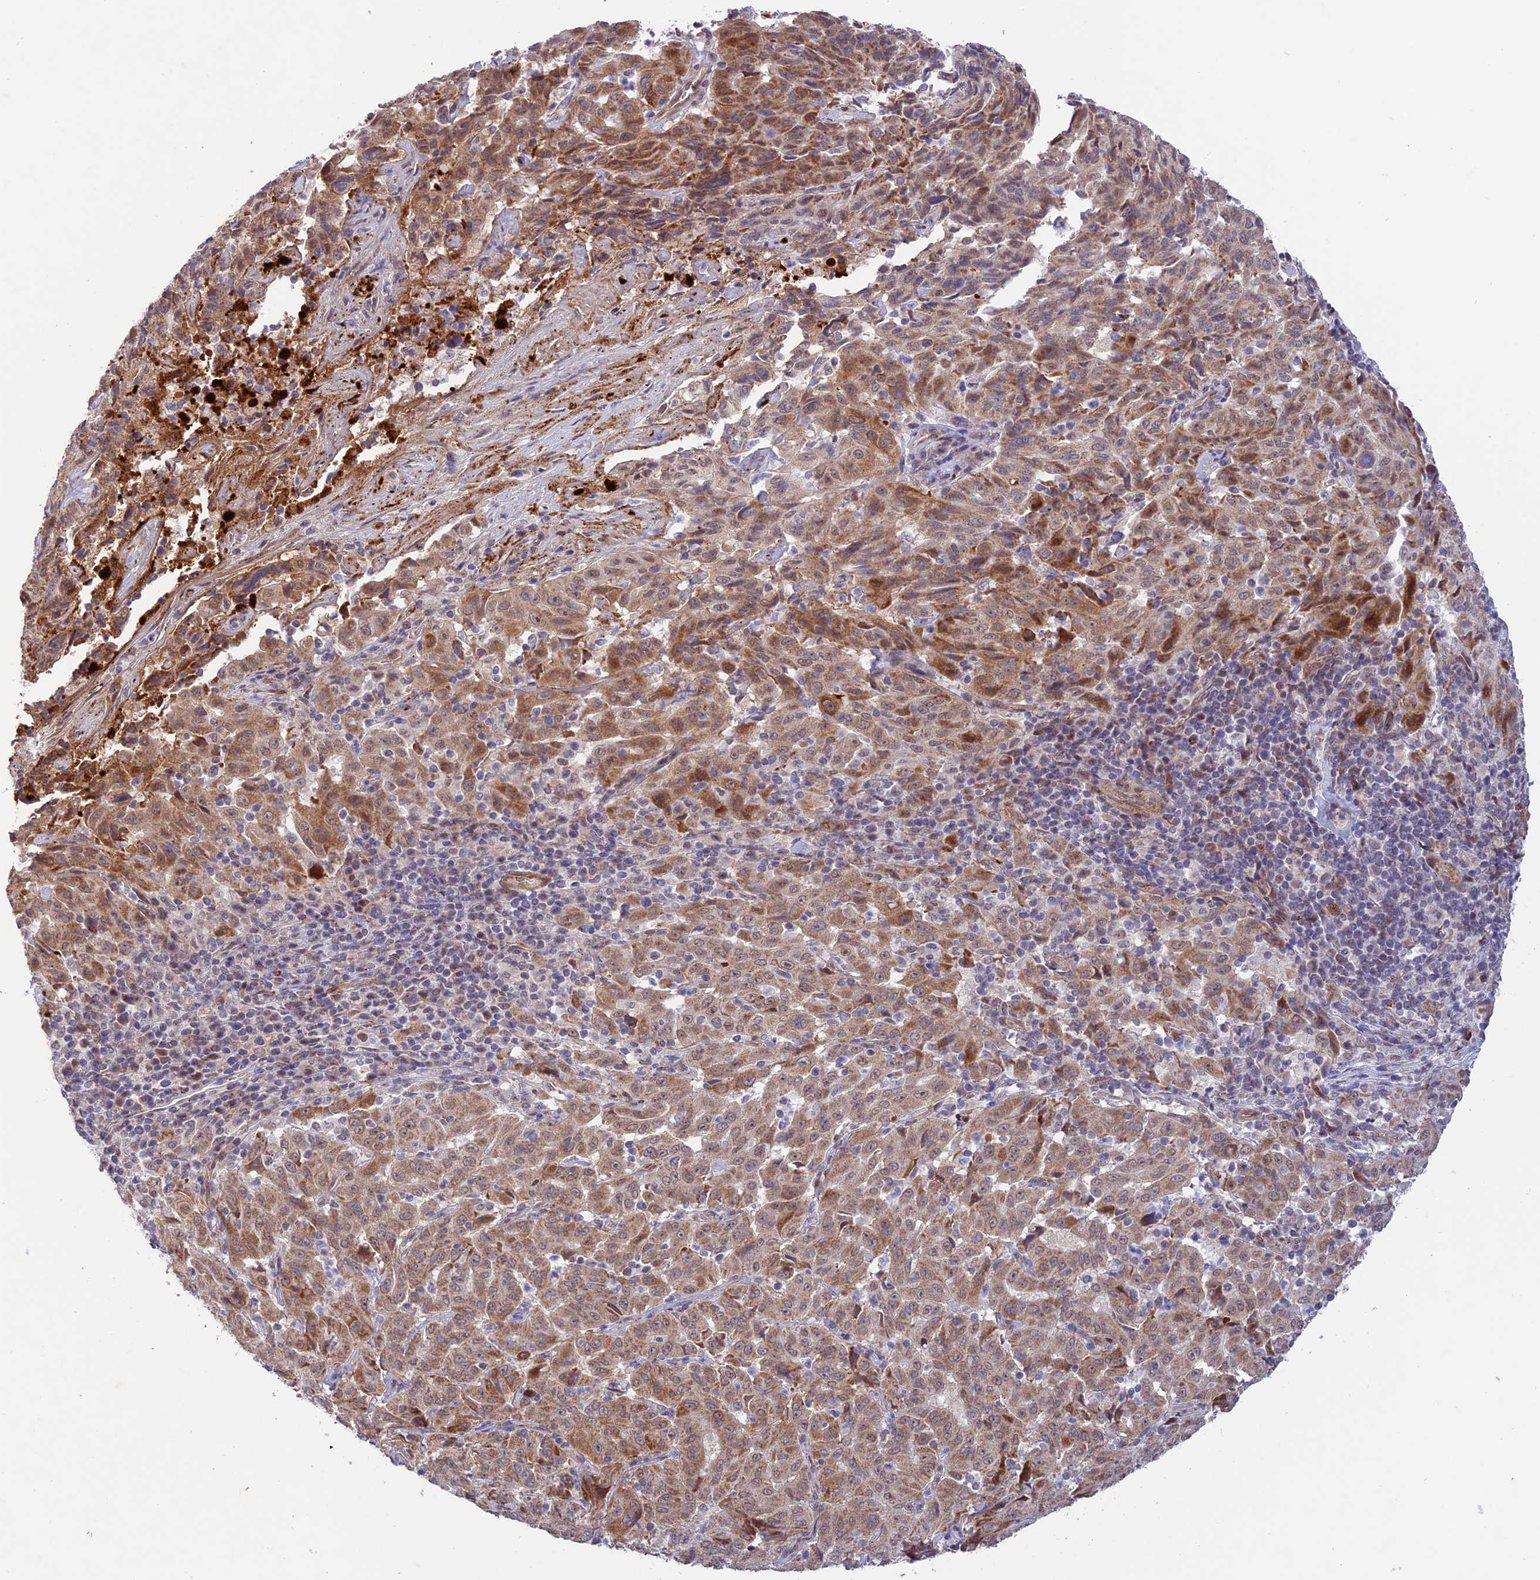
{"staining": {"intensity": "moderate", "quantity": ">75%", "location": "cytoplasmic/membranous"}, "tissue": "pancreatic cancer", "cell_type": "Tumor cells", "image_type": "cancer", "snomed": [{"axis": "morphology", "description": "Adenocarcinoma, NOS"}, {"axis": "topography", "description": "Pancreas"}], "caption": "An immunohistochemistry (IHC) micrograph of neoplastic tissue is shown. Protein staining in brown shows moderate cytoplasmic/membranous positivity in pancreatic cancer within tumor cells.", "gene": "WDR55", "patient": {"sex": "male", "age": 63}}